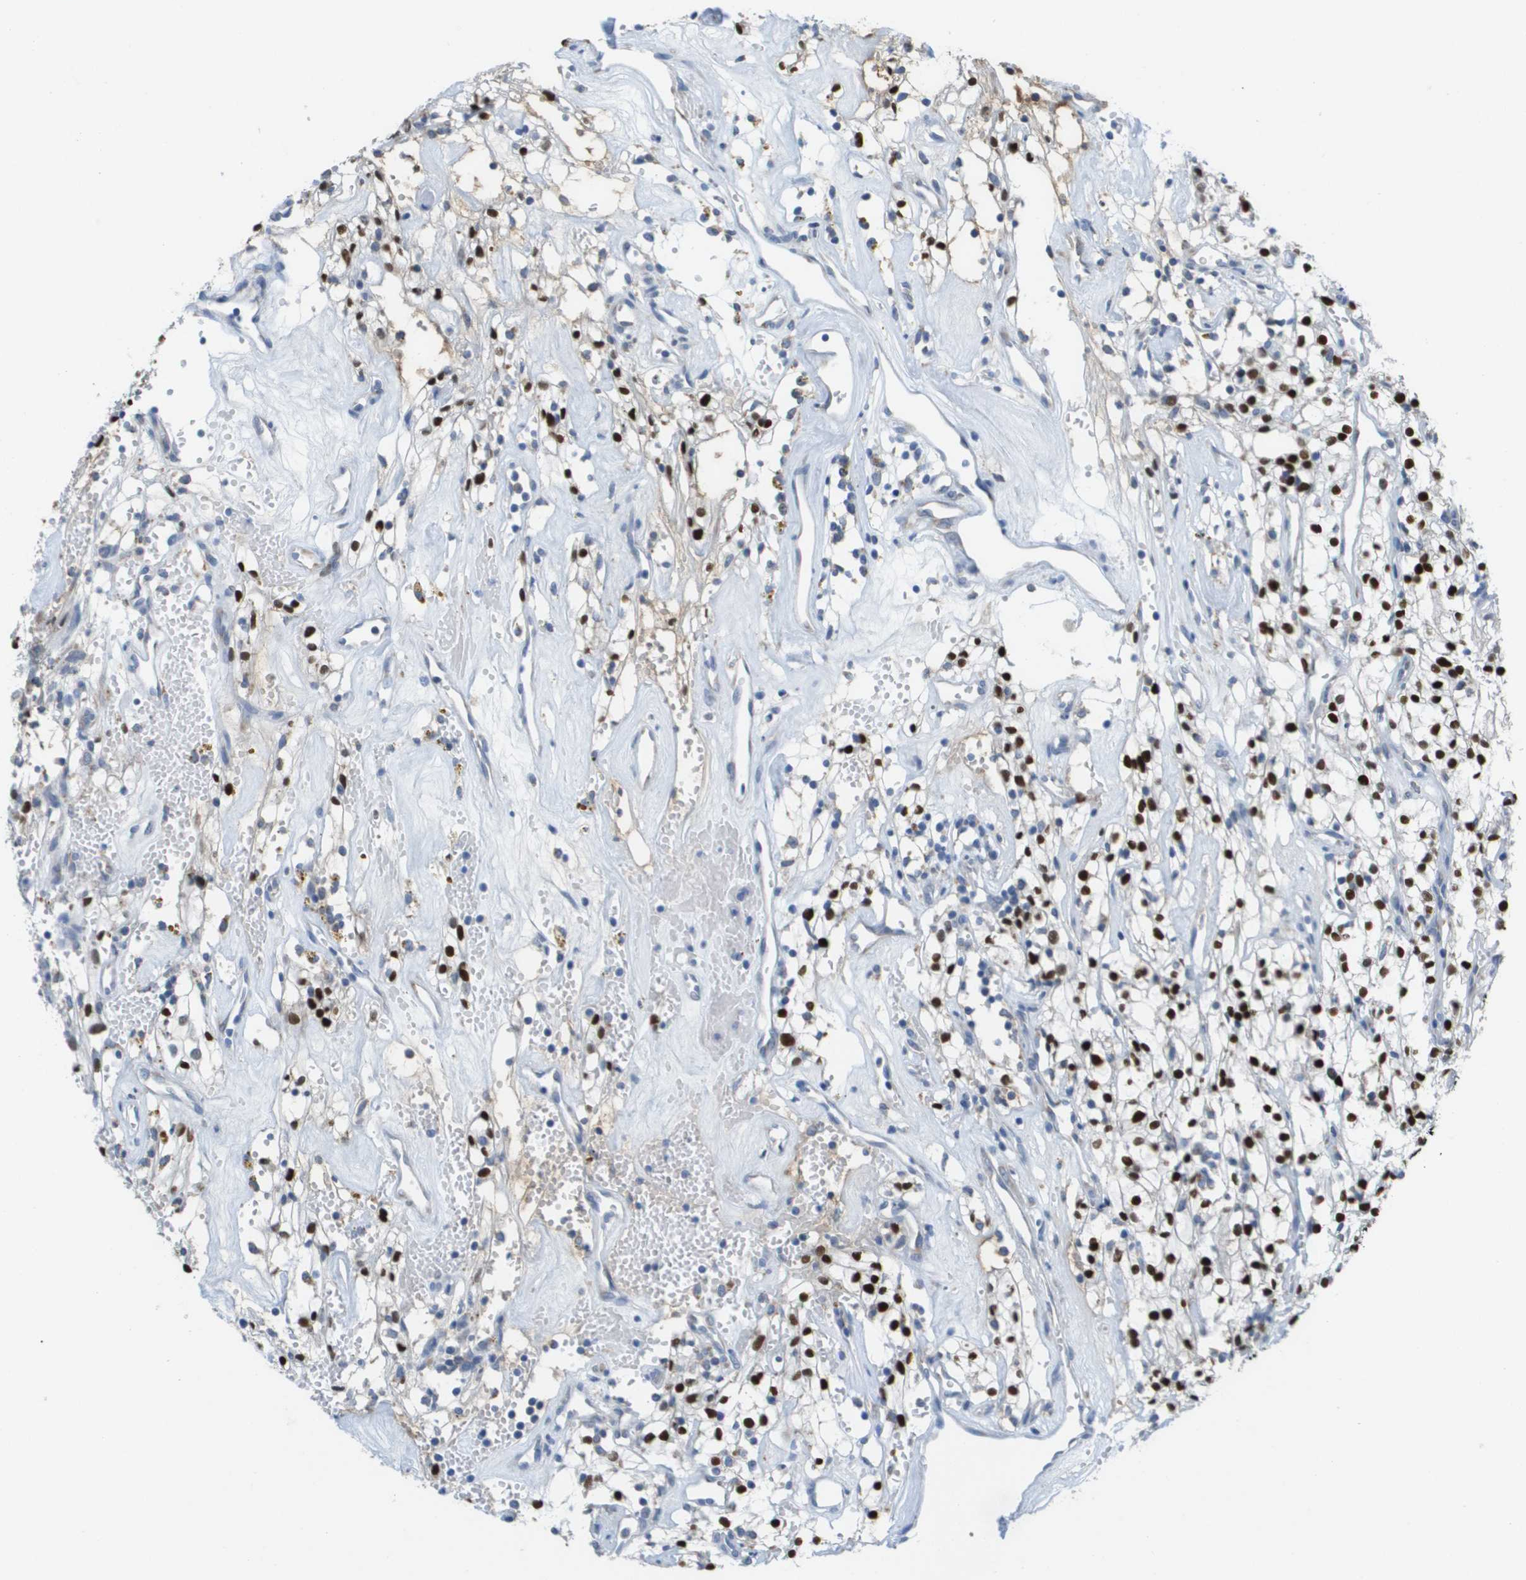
{"staining": {"intensity": "strong", "quantity": ">75%", "location": "nuclear"}, "tissue": "renal cancer", "cell_type": "Tumor cells", "image_type": "cancer", "snomed": [{"axis": "morphology", "description": "Adenocarcinoma, NOS"}, {"axis": "topography", "description": "Kidney"}], "caption": "A high amount of strong nuclear positivity is seen in about >75% of tumor cells in adenocarcinoma (renal) tissue.", "gene": "PTDSS1", "patient": {"sex": "male", "age": 59}}